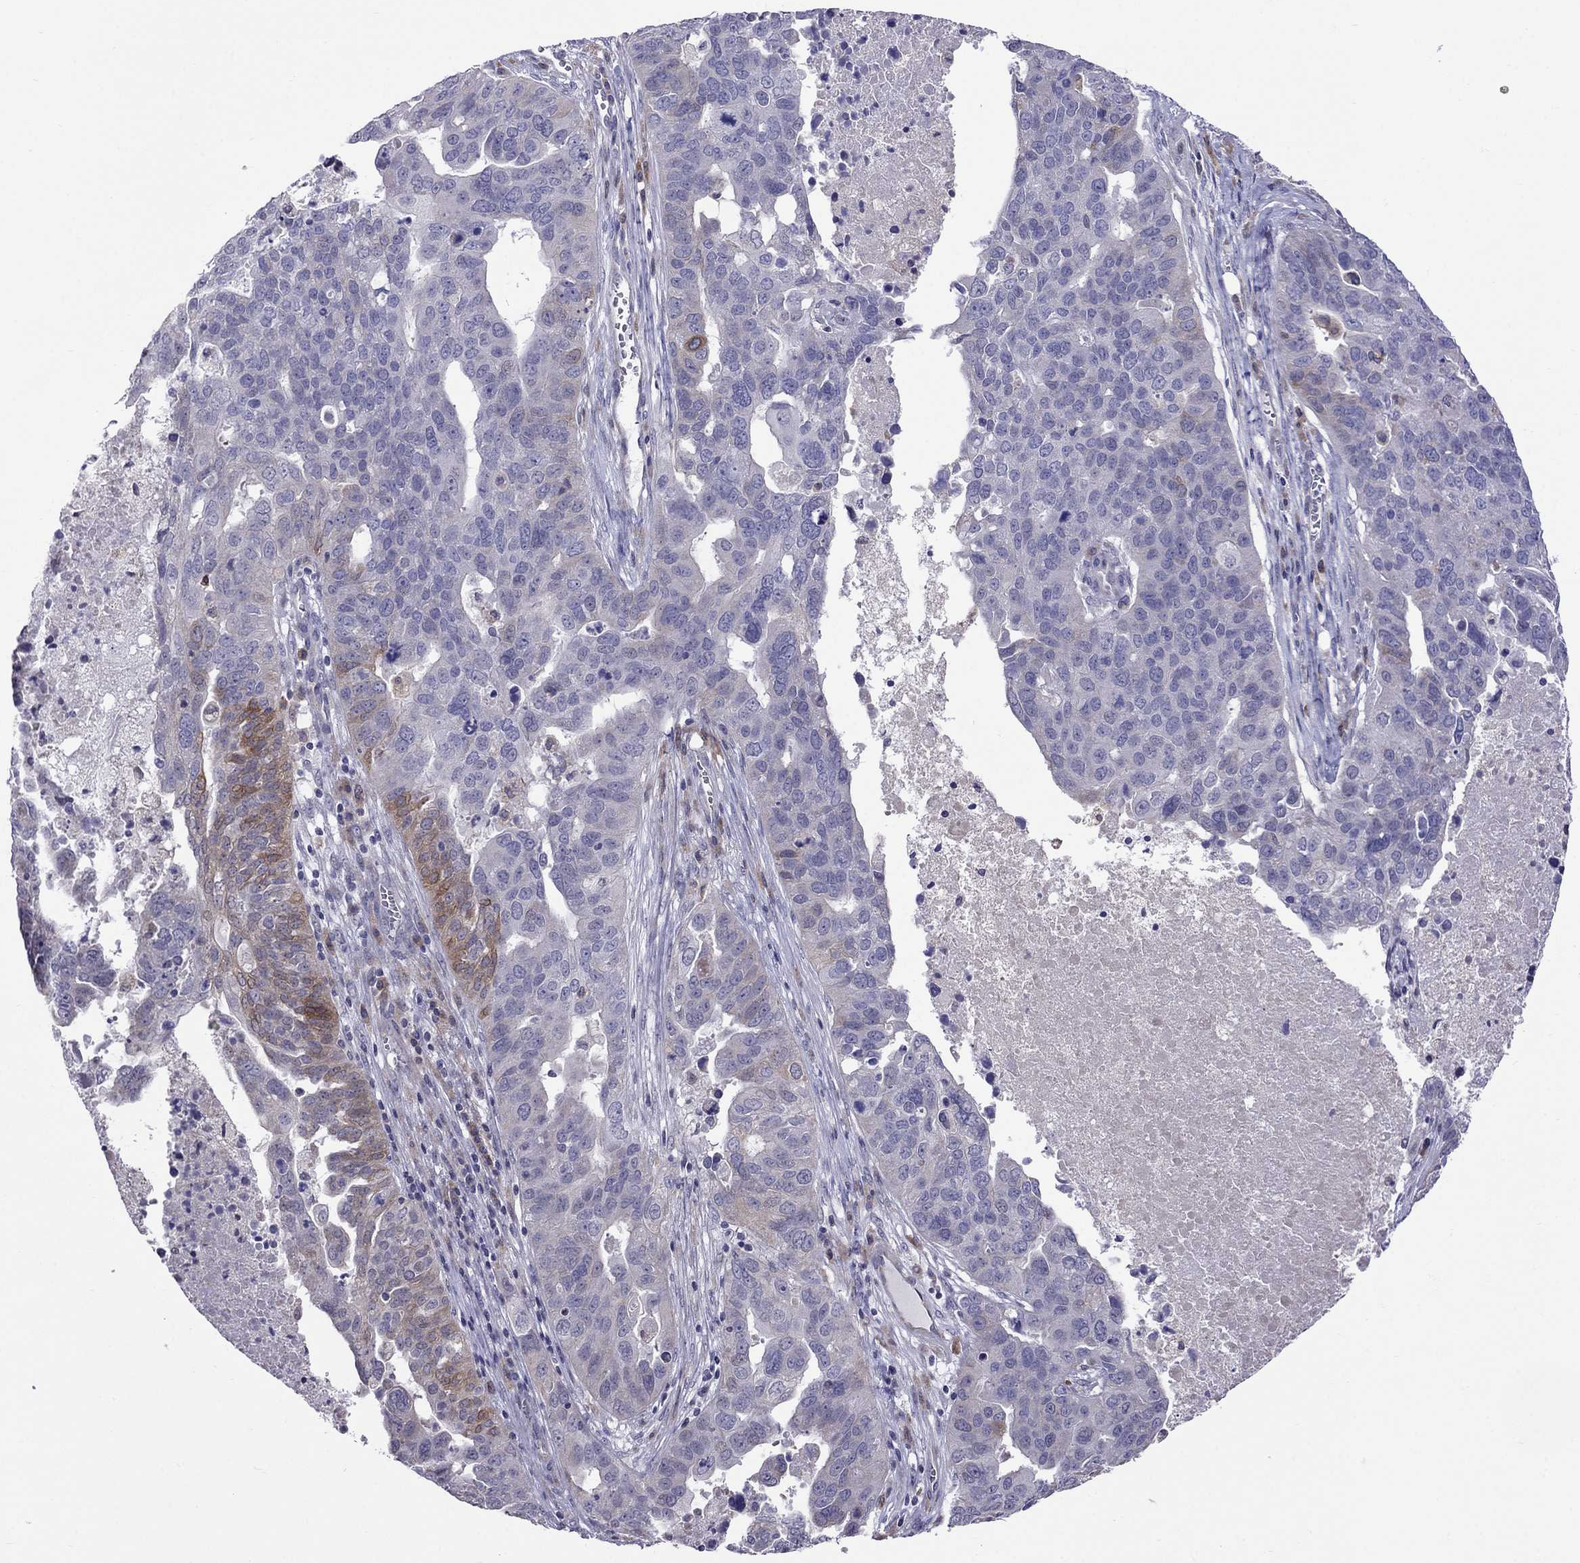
{"staining": {"intensity": "moderate", "quantity": "<25%", "location": "cytoplasmic/membranous"}, "tissue": "ovarian cancer", "cell_type": "Tumor cells", "image_type": "cancer", "snomed": [{"axis": "morphology", "description": "Carcinoma, endometroid"}, {"axis": "topography", "description": "Soft tissue"}, {"axis": "topography", "description": "Ovary"}], "caption": "This photomicrograph demonstrates IHC staining of human endometroid carcinoma (ovarian), with low moderate cytoplasmic/membranous positivity in approximately <25% of tumor cells.", "gene": "ADAM28", "patient": {"sex": "female", "age": 52}}